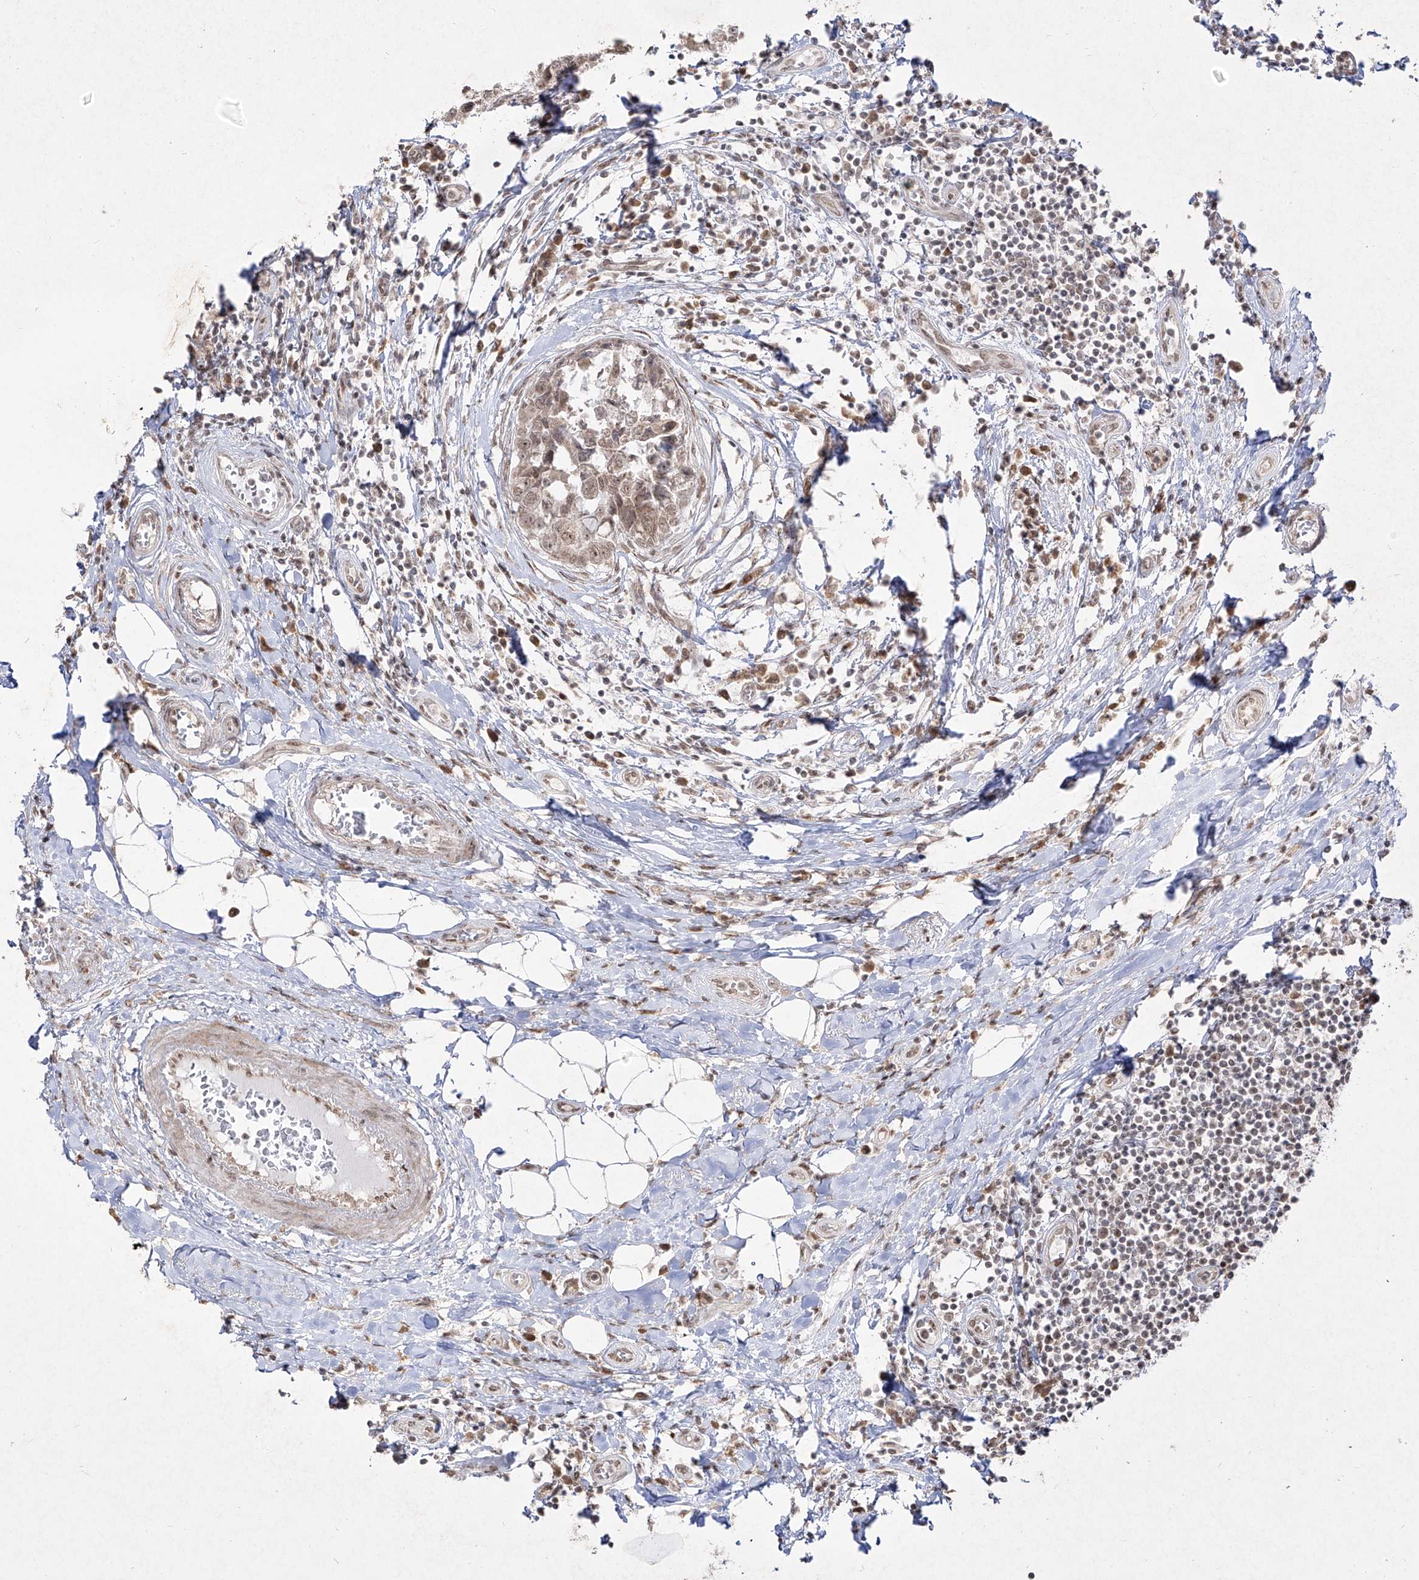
{"staining": {"intensity": "moderate", "quantity": ">75%", "location": "nuclear"}, "tissue": "breast cancer", "cell_type": "Tumor cells", "image_type": "cancer", "snomed": [{"axis": "morphology", "description": "Duct carcinoma"}, {"axis": "topography", "description": "Breast"}], "caption": "An immunohistochemistry photomicrograph of neoplastic tissue is shown. Protein staining in brown shows moderate nuclear positivity in breast cancer (intraductal carcinoma) within tumor cells.", "gene": "SNRNP27", "patient": {"sex": "female", "age": 27}}